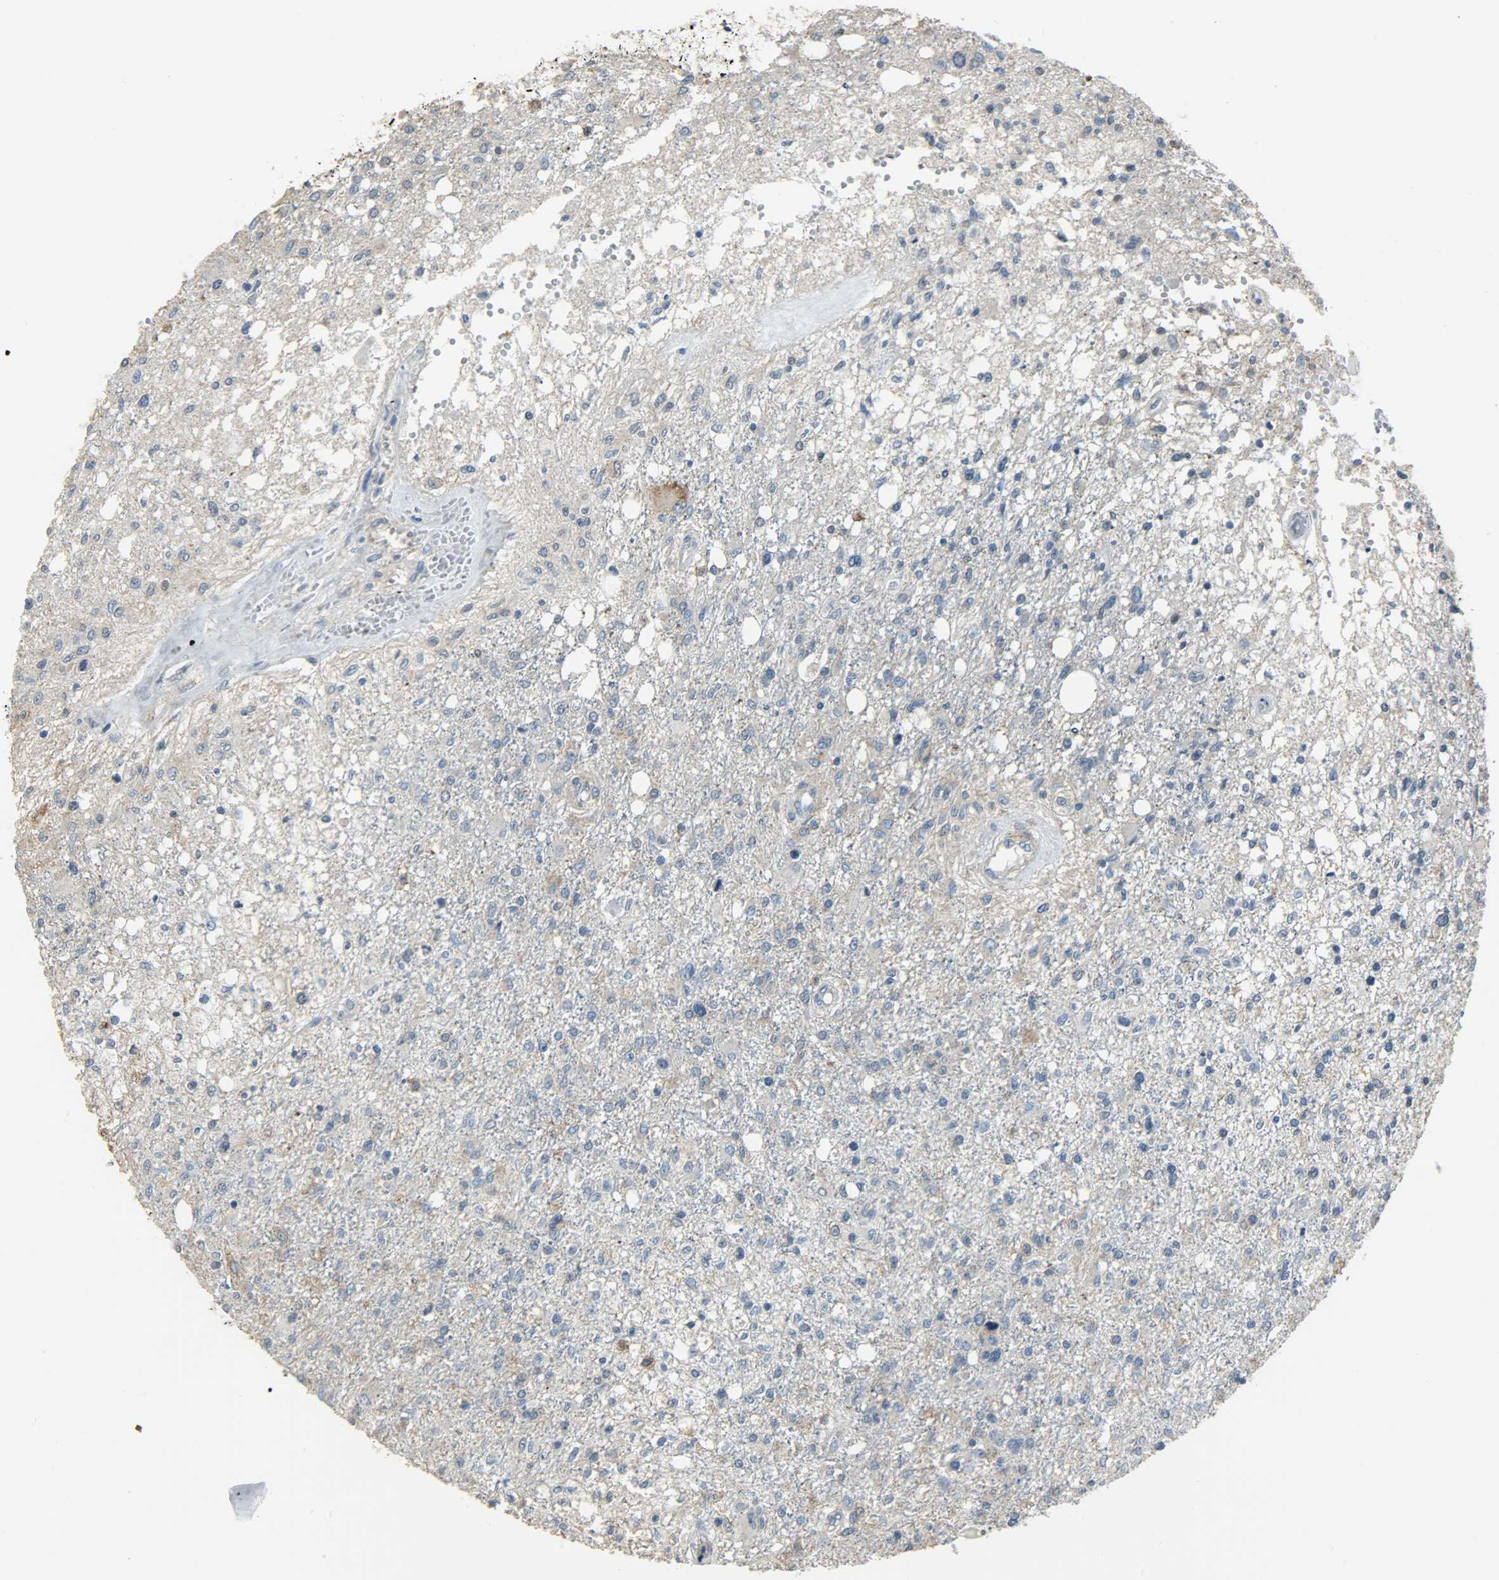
{"staining": {"intensity": "weak", "quantity": ">75%", "location": "cytoplasmic/membranous"}, "tissue": "glioma", "cell_type": "Tumor cells", "image_type": "cancer", "snomed": [{"axis": "morphology", "description": "Glioma, malignant, High grade"}, {"axis": "topography", "description": "Cerebral cortex"}], "caption": "Immunohistochemical staining of human glioma demonstrates low levels of weak cytoplasmic/membranous protein staining in about >75% of tumor cells.", "gene": "DNAJA4", "patient": {"sex": "male", "age": 76}}